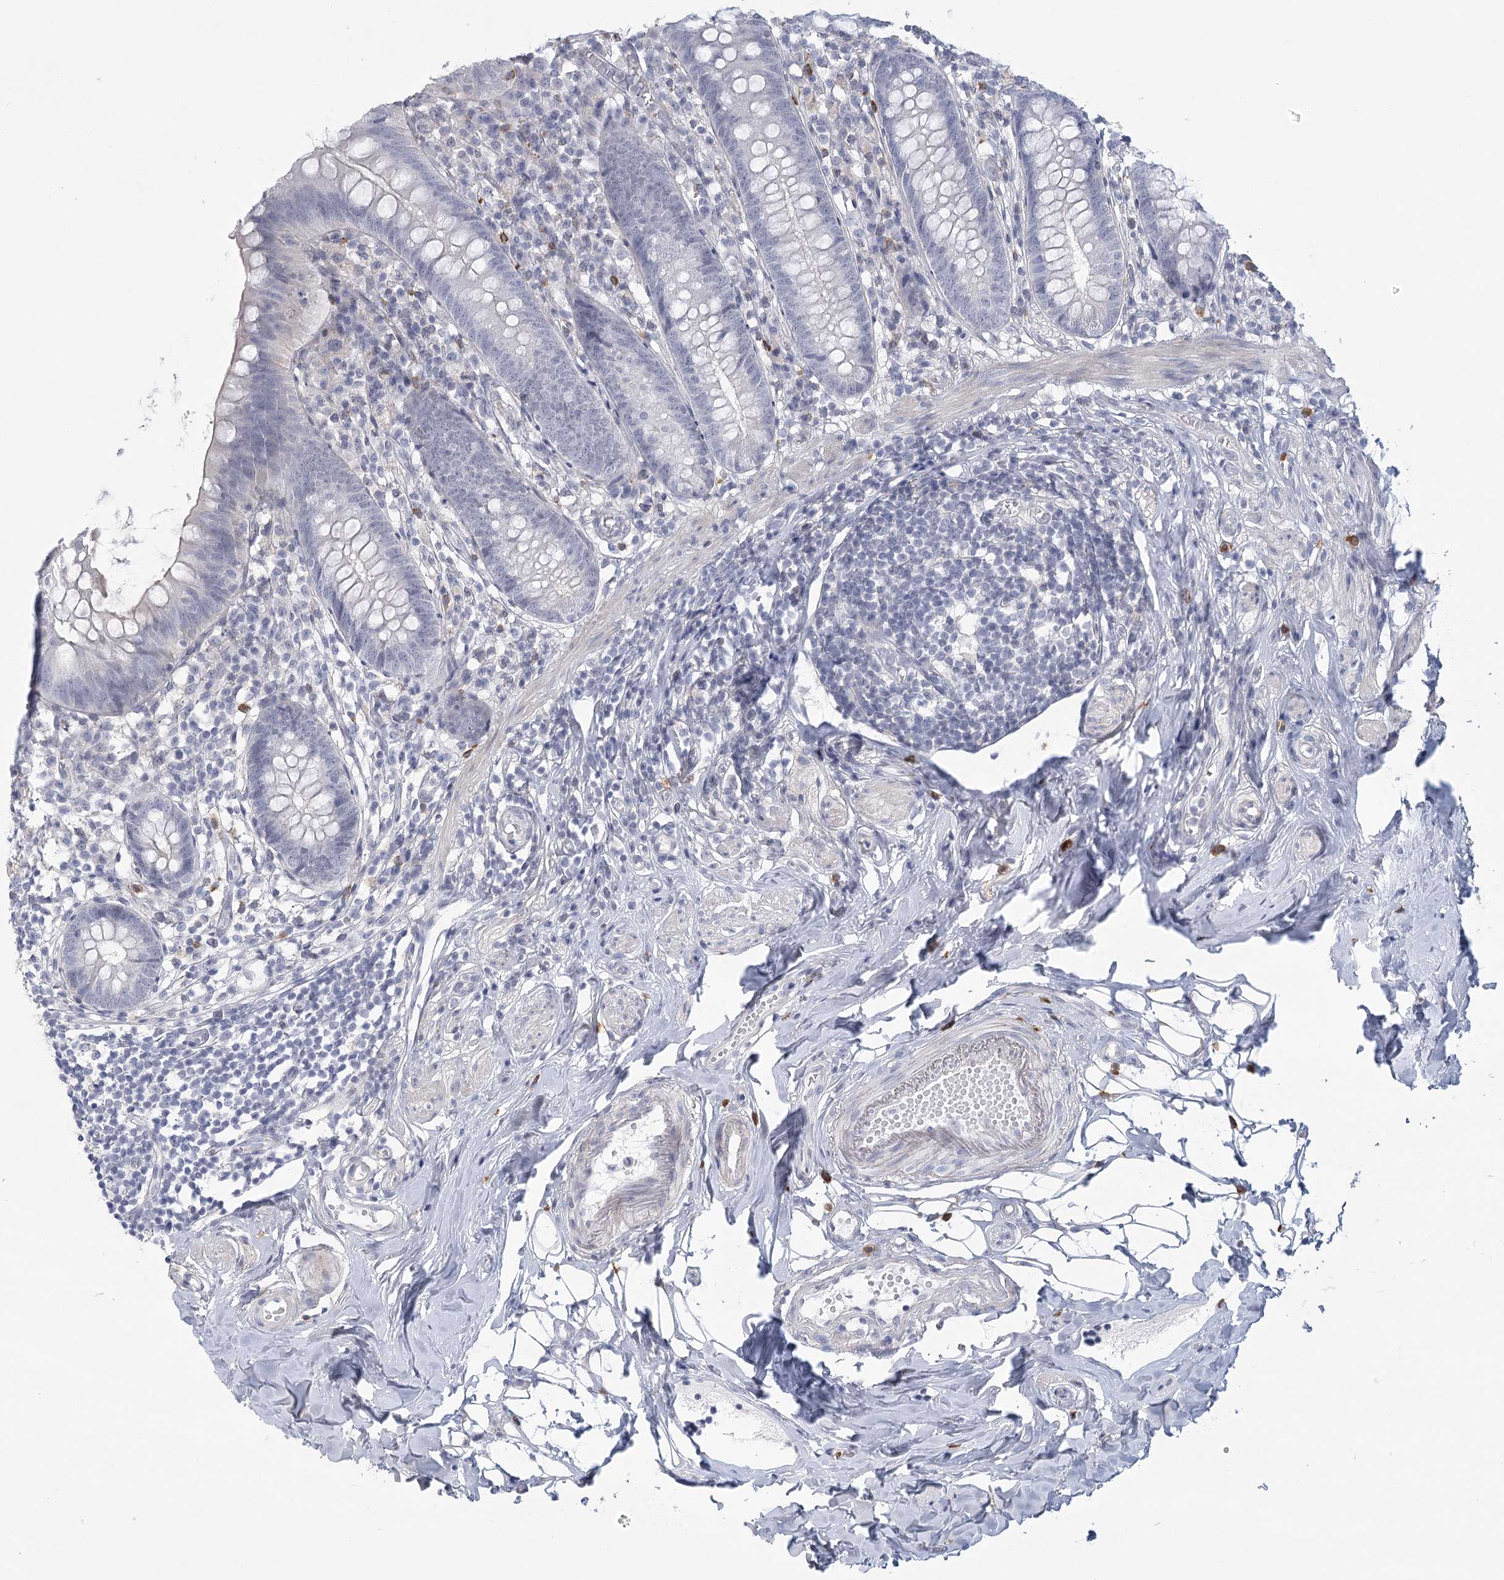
{"staining": {"intensity": "negative", "quantity": "none", "location": "none"}, "tissue": "appendix", "cell_type": "Glandular cells", "image_type": "normal", "snomed": [{"axis": "morphology", "description": "Normal tissue, NOS"}, {"axis": "topography", "description": "Appendix"}], "caption": "DAB (3,3'-diaminobenzidine) immunohistochemical staining of normal appendix exhibits no significant positivity in glandular cells. (DAB (3,3'-diaminobenzidine) immunohistochemistry (IHC) with hematoxylin counter stain).", "gene": "FAM76B", "patient": {"sex": "female", "age": 62}}